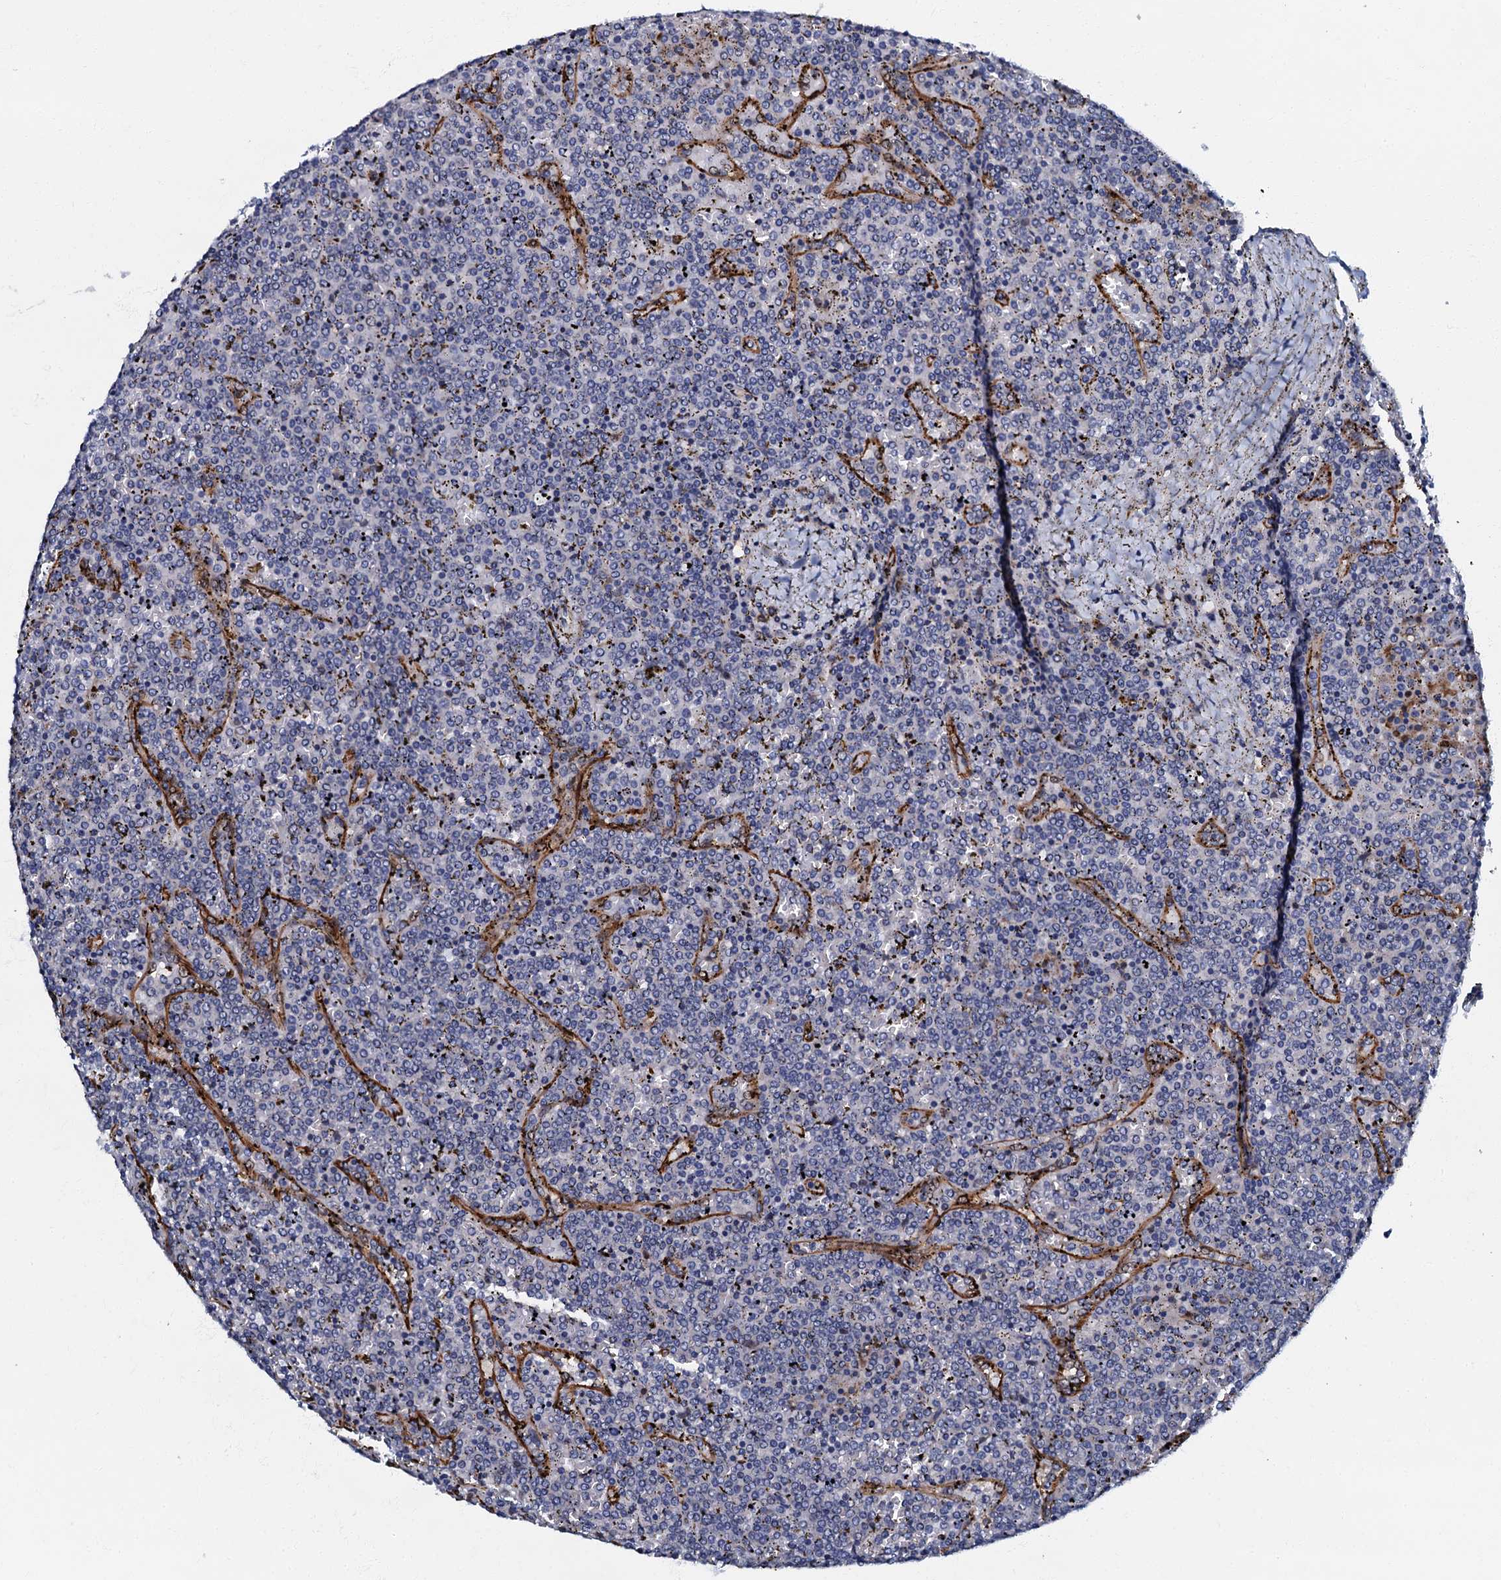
{"staining": {"intensity": "negative", "quantity": "none", "location": "none"}, "tissue": "lymphoma", "cell_type": "Tumor cells", "image_type": "cancer", "snomed": [{"axis": "morphology", "description": "Malignant lymphoma, non-Hodgkin's type, Low grade"}, {"axis": "topography", "description": "Spleen"}], "caption": "A micrograph of low-grade malignant lymphoma, non-Hodgkin's type stained for a protein displays no brown staining in tumor cells.", "gene": "OLAH", "patient": {"sex": "female", "age": 19}}